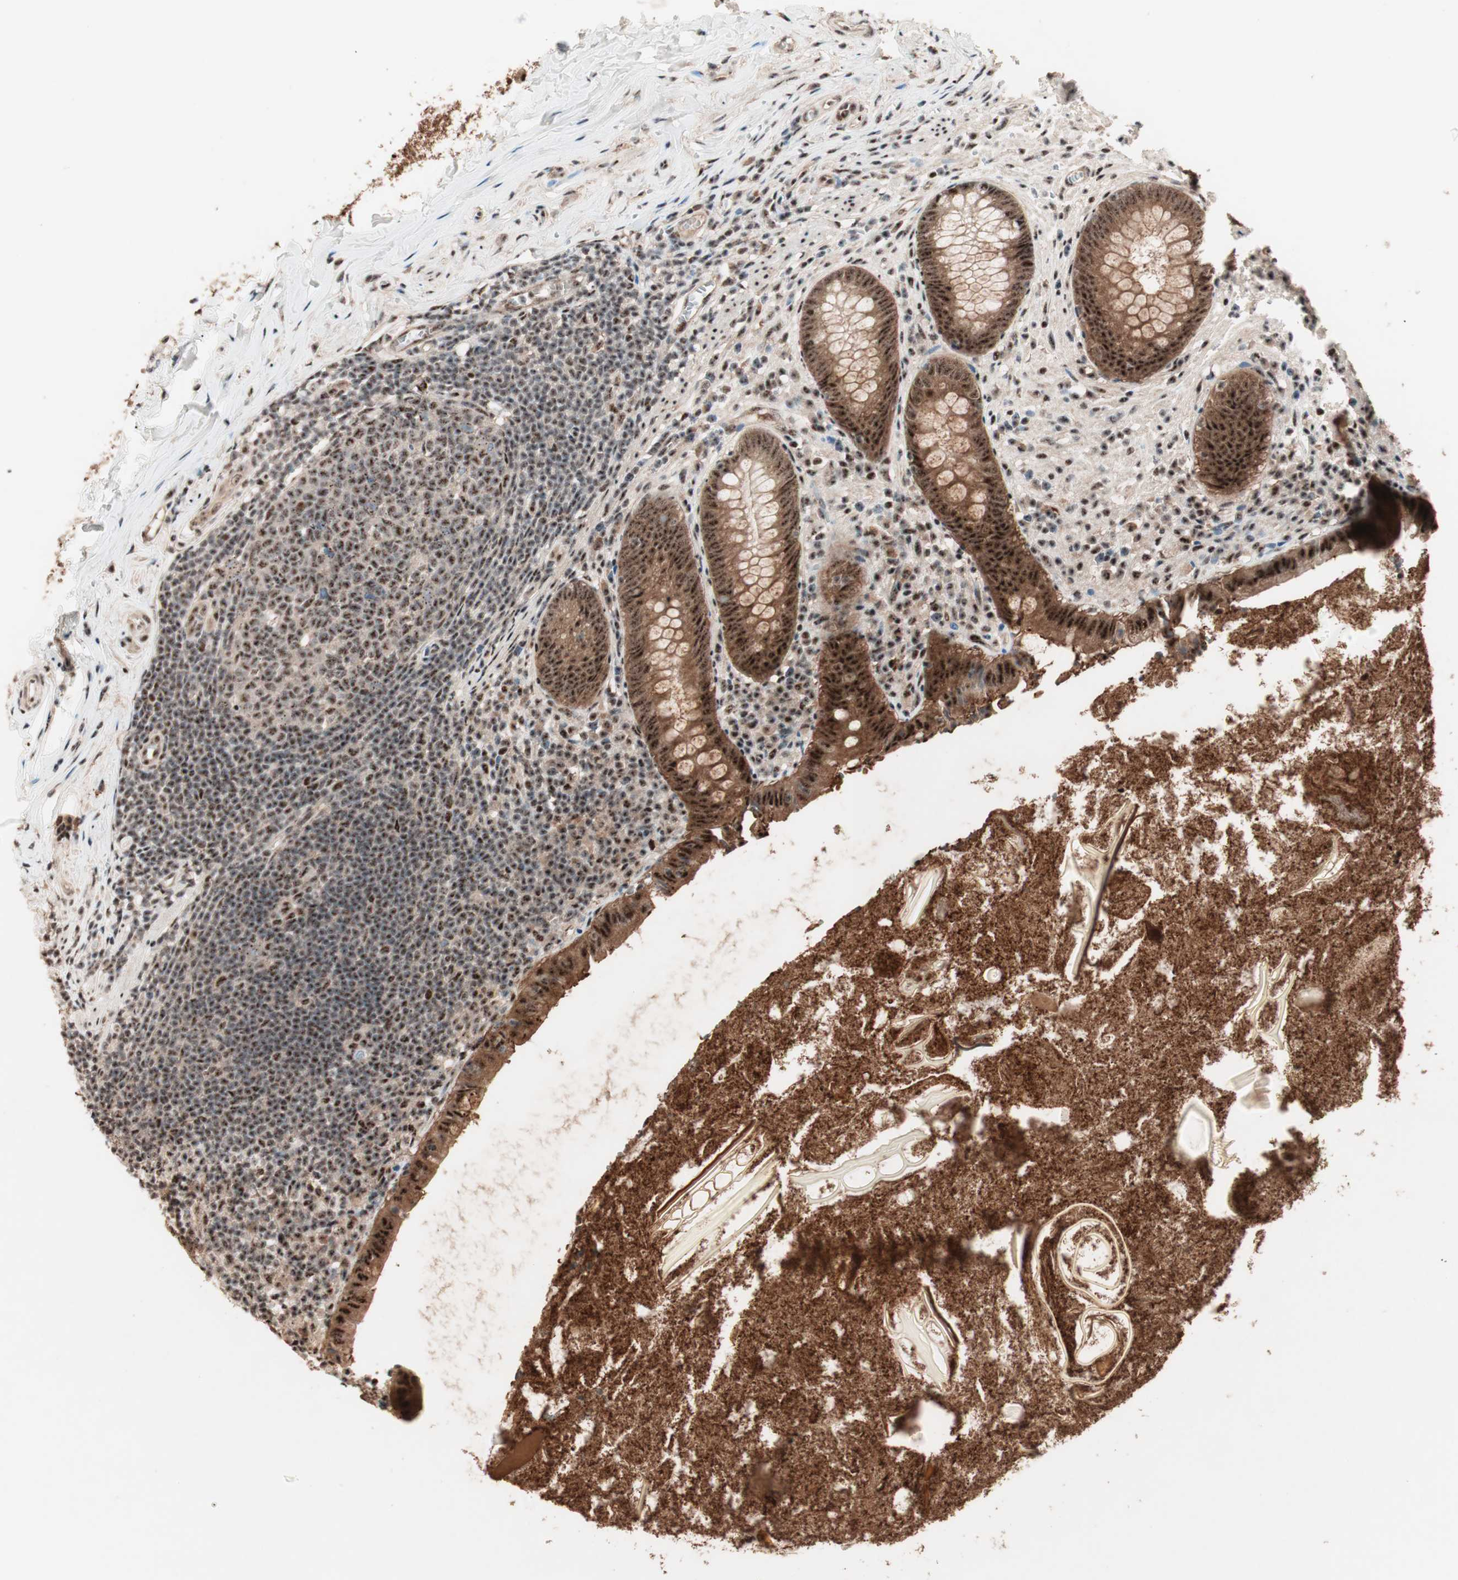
{"staining": {"intensity": "strong", "quantity": ">75%", "location": "cytoplasmic/membranous,nuclear"}, "tissue": "appendix", "cell_type": "Glandular cells", "image_type": "normal", "snomed": [{"axis": "morphology", "description": "Normal tissue, NOS"}, {"axis": "topography", "description": "Appendix"}], "caption": "Glandular cells show high levels of strong cytoplasmic/membranous,nuclear positivity in about >75% of cells in benign human appendix.", "gene": "NR5A2", "patient": {"sex": "male", "age": 52}}